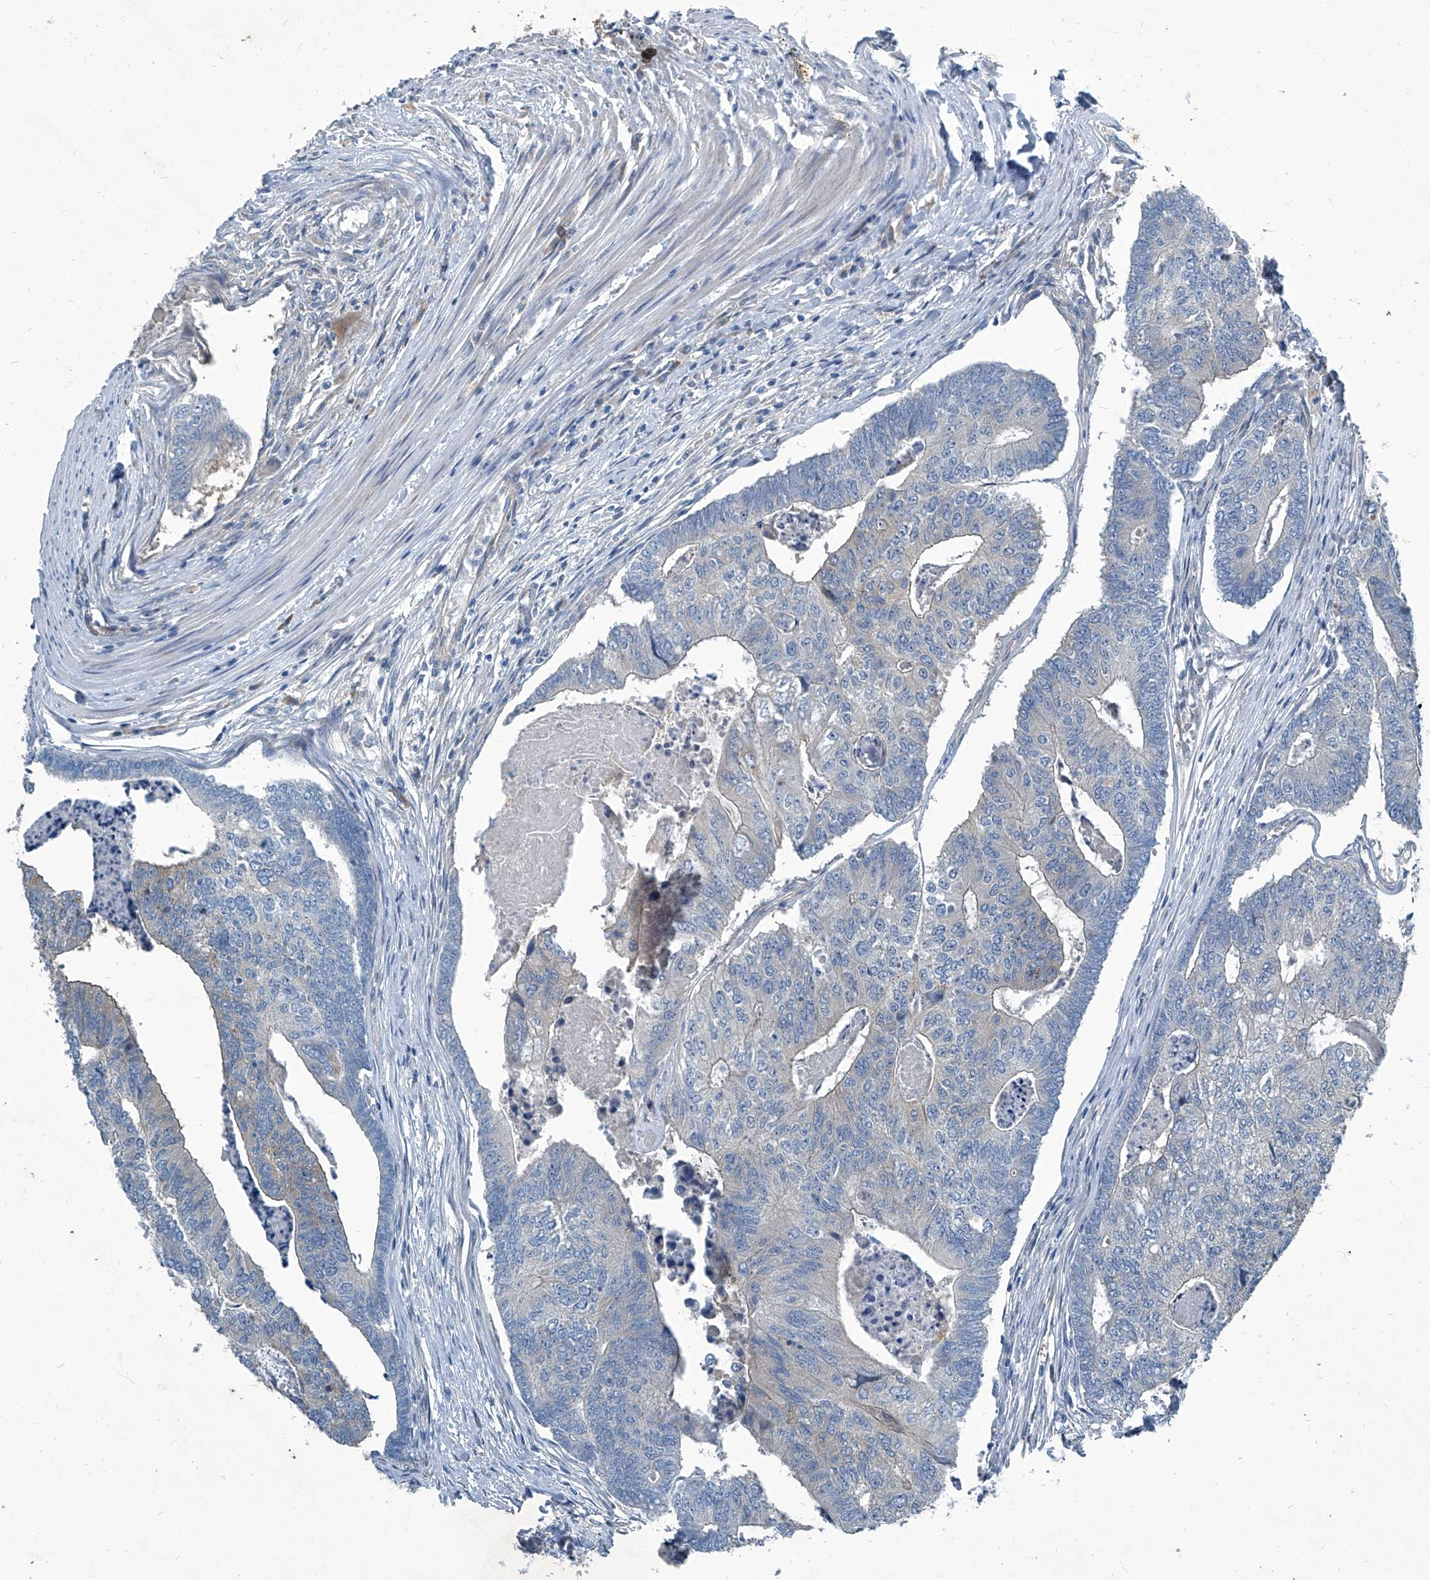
{"staining": {"intensity": "negative", "quantity": "none", "location": "none"}, "tissue": "colorectal cancer", "cell_type": "Tumor cells", "image_type": "cancer", "snomed": [{"axis": "morphology", "description": "Adenocarcinoma, NOS"}, {"axis": "topography", "description": "Colon"}], "caption": "An IHC photomicrograph of adenocarcinoma (colorectal) is shown. There is no staining in tumor cells of adenocarcinoma (colorectal).", "gene": "SLC26A11", "patient": {"sex": "female", "age": 67}}